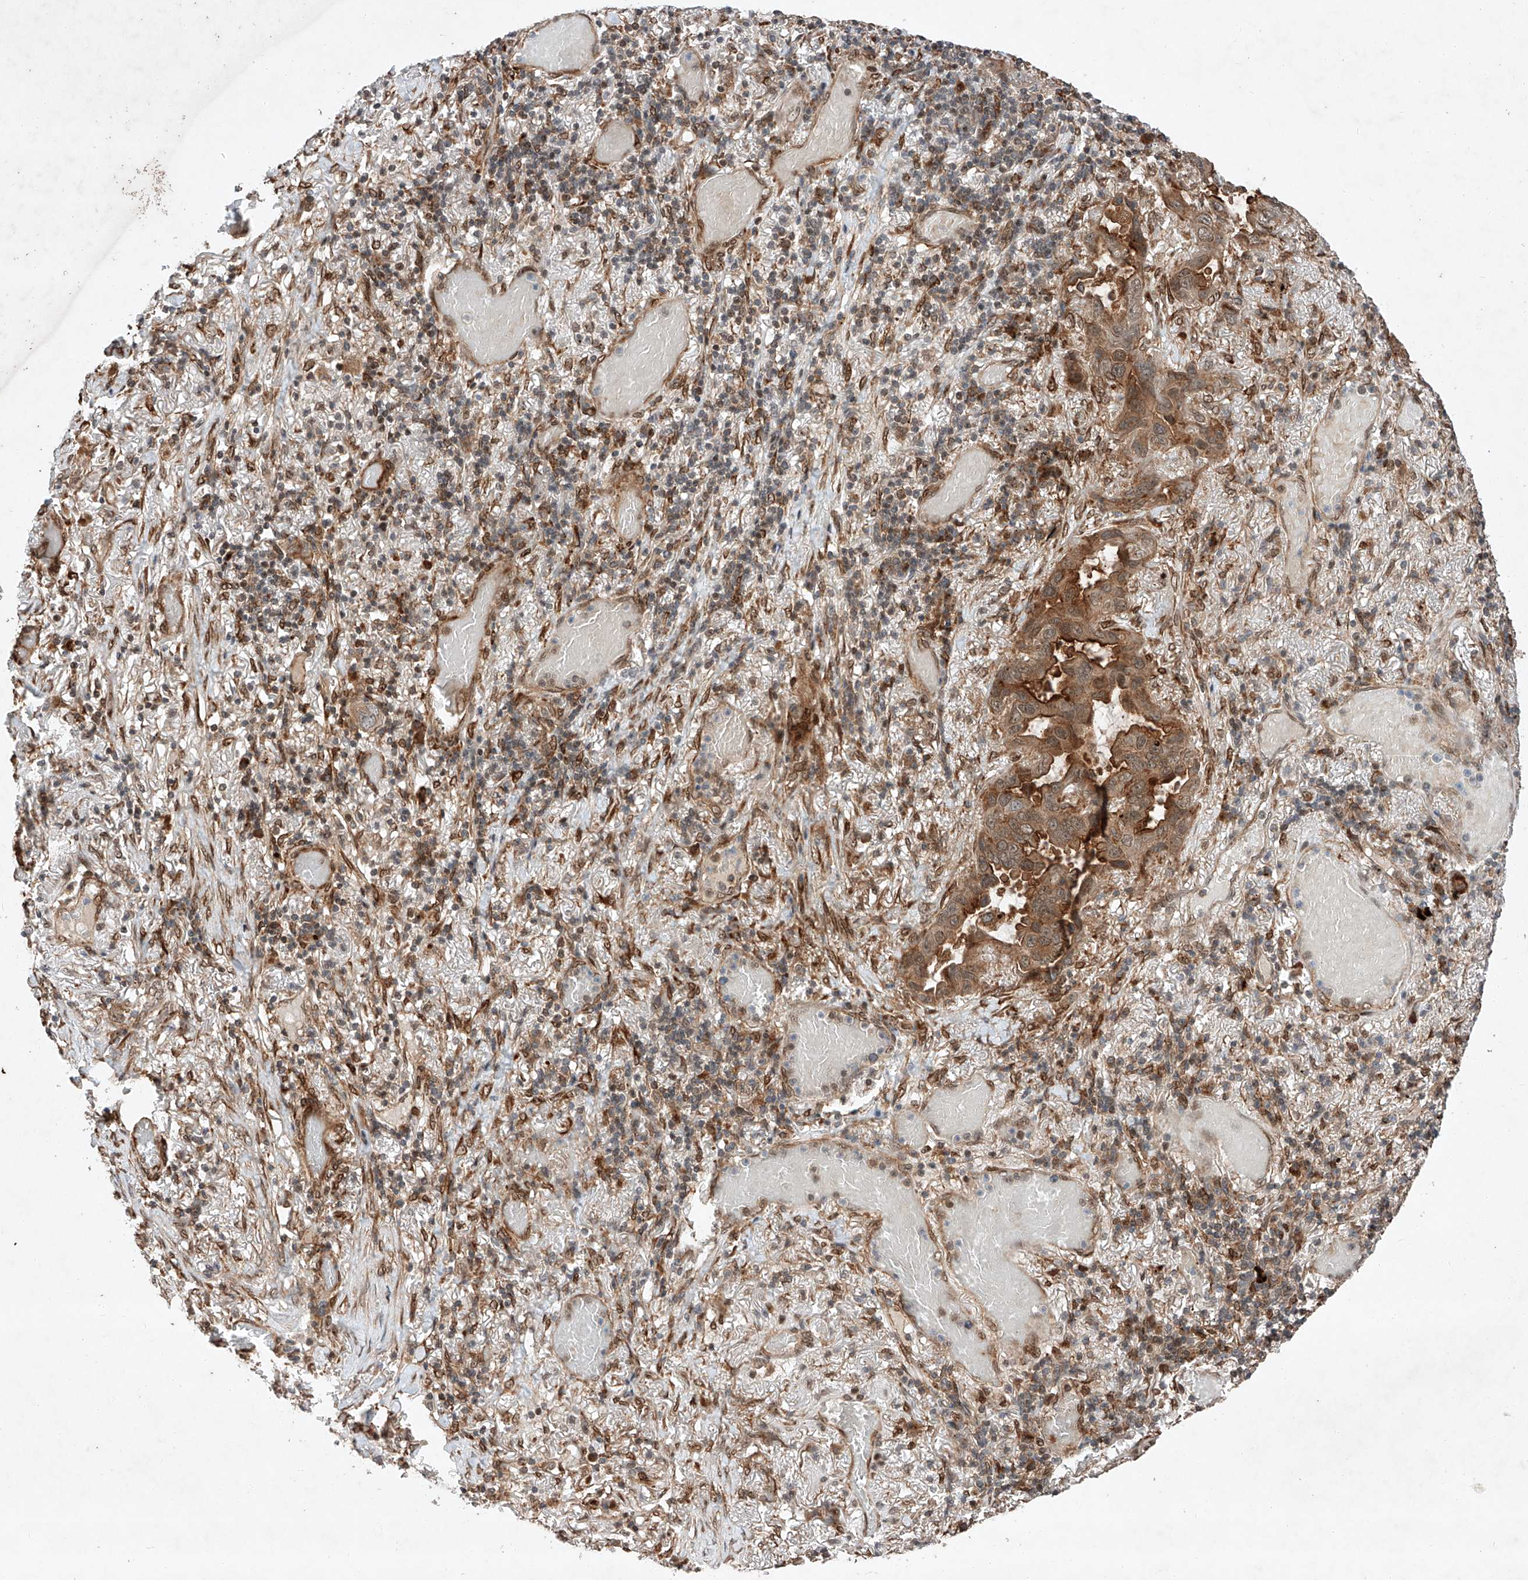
{"staining": {"intensity": "strong", "quantity": "25%-75%", "location": "cytoplasmic/membranous"}, "tissue": "lung cancer", "cell_type": "Tumor cells", "image_type": "cancer", "snomed": [{"axis": "morphology", "description": "Adenocarcinoma, NOS"}, {"axis": "topography", "description": "Lung"}], "caption": "The micrograph shows immunohistochemical staining of lung cancer. There is strong cytoplasmic/membranous expression is appreciated in about 25%-75% of tumor cells. (DAB (3,3'-diaminobenzidine) IHC, brown staining for protein, blue staining for nuclei).", "gene": "ZFP28", "patient": {"sex": "male", "age": 64}}